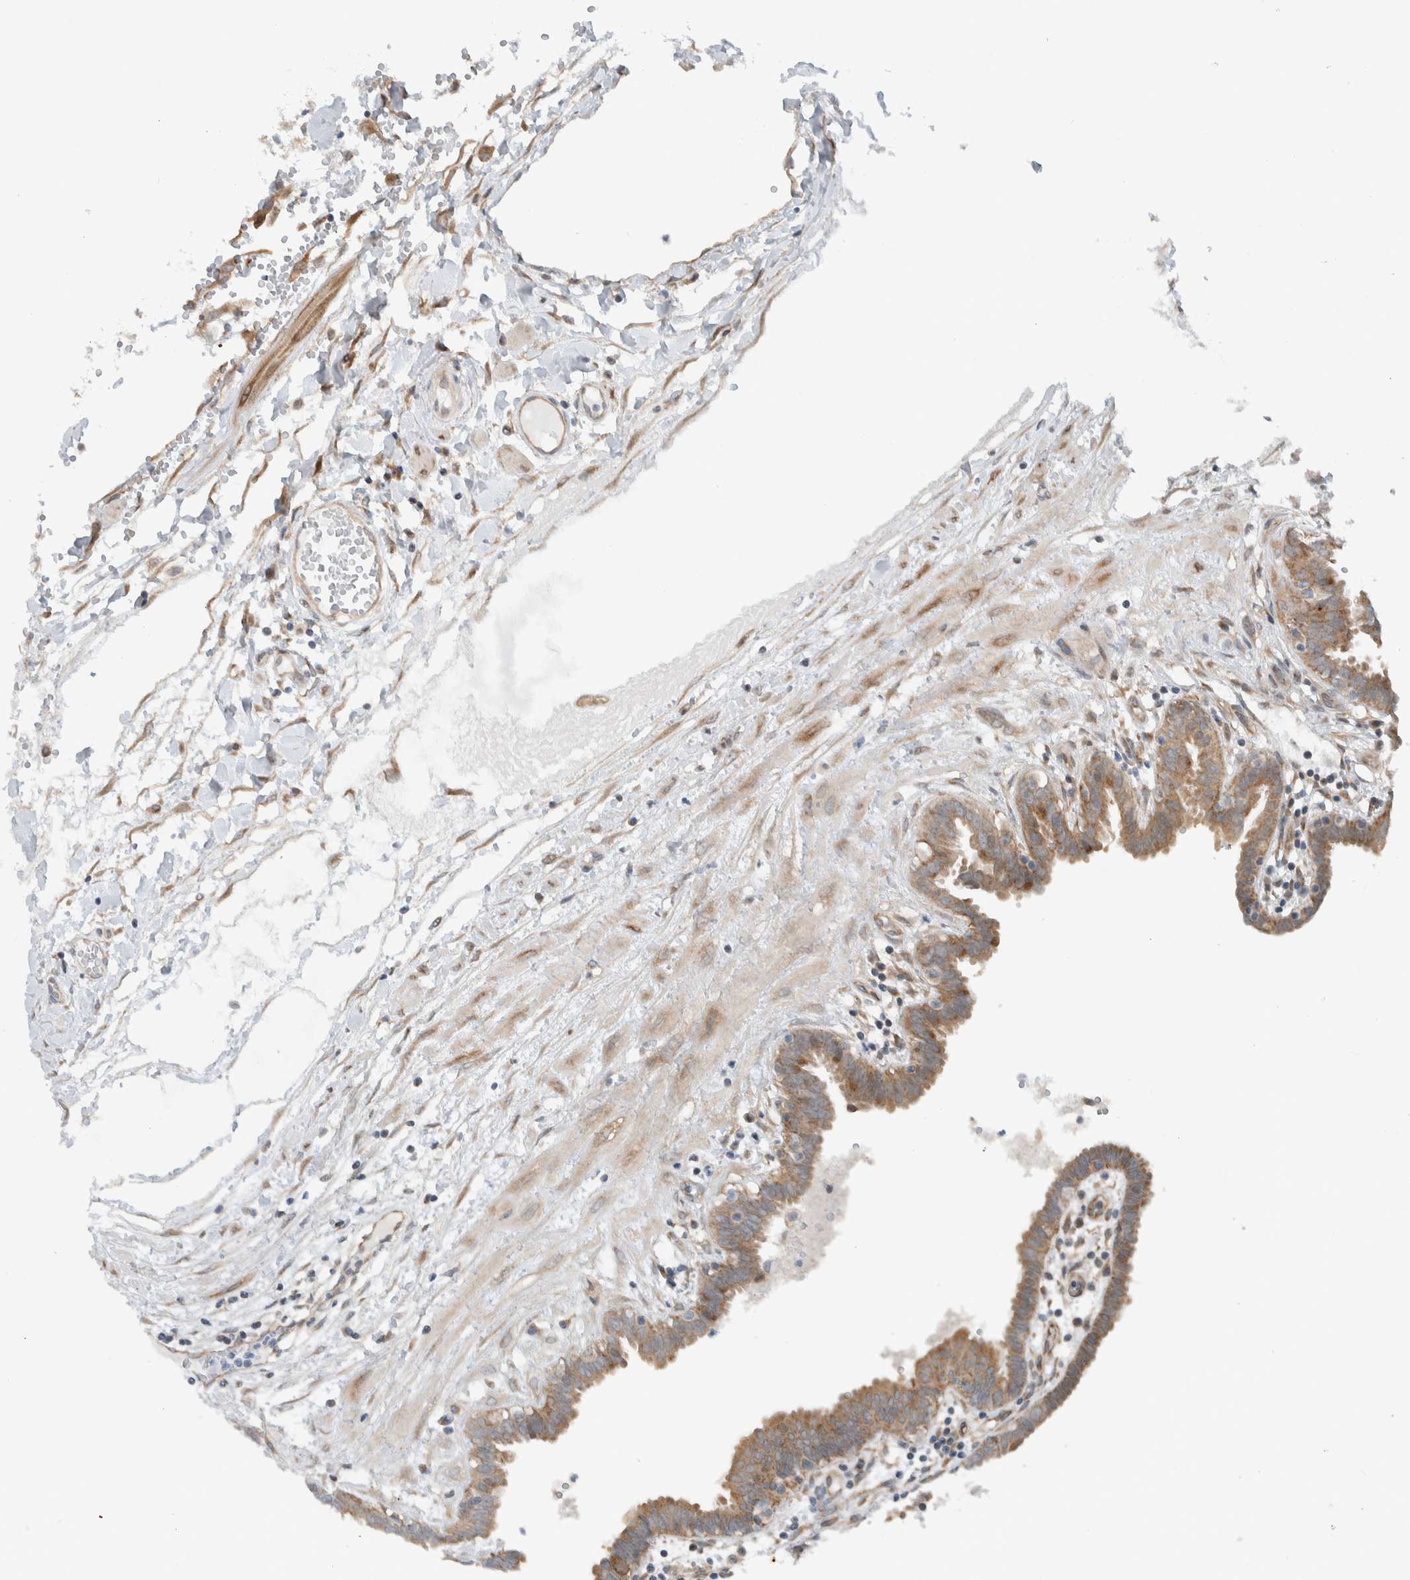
{"staining": {"intensity": "moderate", "quantity": ">75%", "location": "cytoplasmic/membranous"}, "tissue": "fallopian tube", "cell_type": "Glandular cells", "image_type": "normal", "snomed": [{"axis": "morphology", "description": "Normal tissue, NOS"}, {"axis": "topography", "description": "Fallopian tube"}, {"axis": "topography", "description": "Placenta"}], "caption": "This micrograph demonstrates immunohistochemistry staining of unremarkable fallopian tube, with medium moderate cytoplasmic/membranous positivity in about >75% of glandular cells.", "gene": "RERE", "patient": {"sex": "female", "age": 32}}